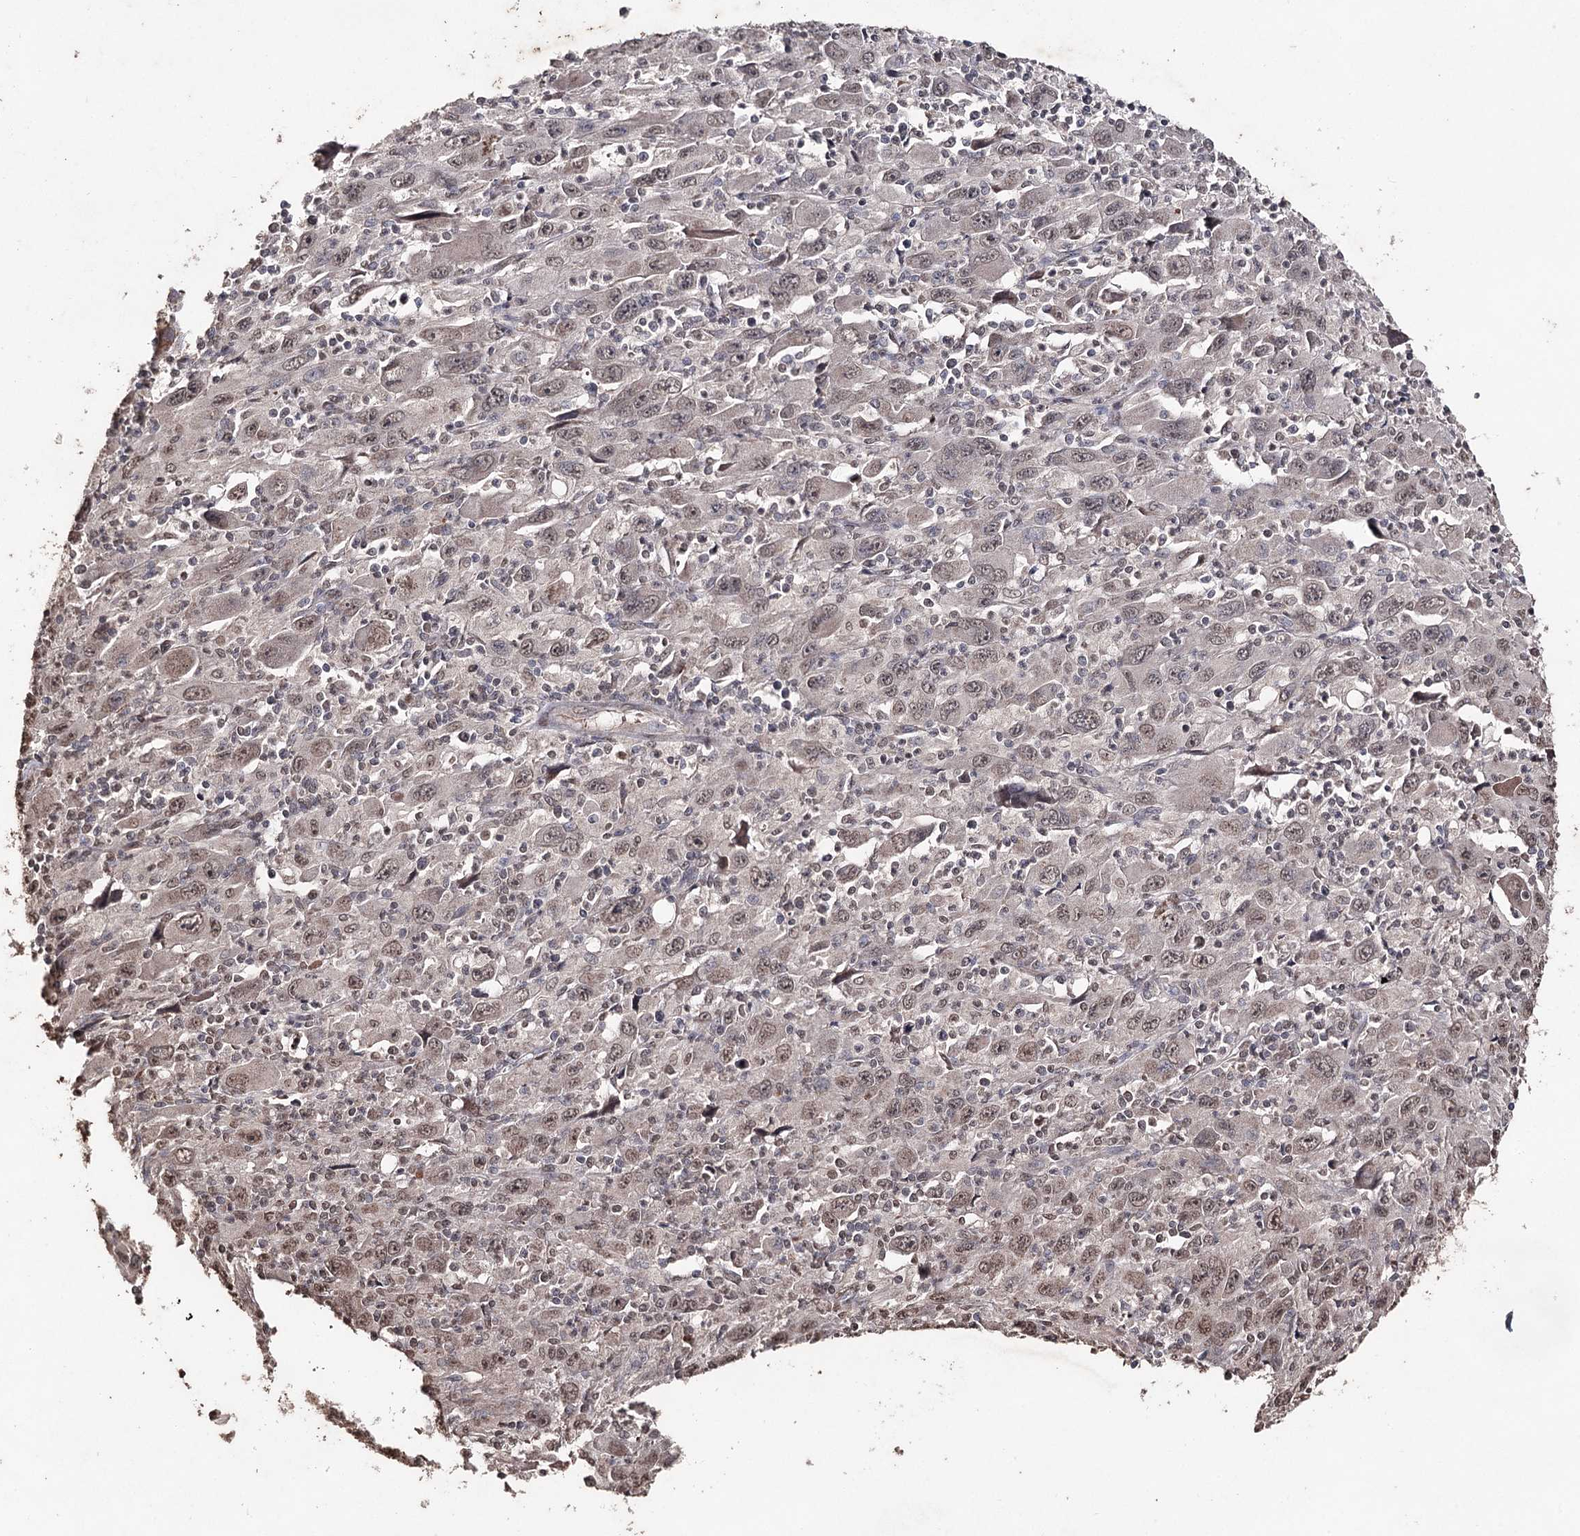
{"staining": {"intensity": "weak", "quantity": "25%-75%", "location": "nuclear"}, "tissue": "melanoma", "cell_type": "Tumor cells", "image_type": "cancer", "snomed": [{"axis": "morphology", "description": "Malignant melanoma, Metastatic site"}, {"axis": "topography", "description": "Skin"}], "caption": "This photomicrograph shows IHC staining of melanoma, with low weak nuclear positivity in approximately 25%-75% of tumor cells.", "gene": "ATG14", "patient": {"sex": "female", "age": 56}}